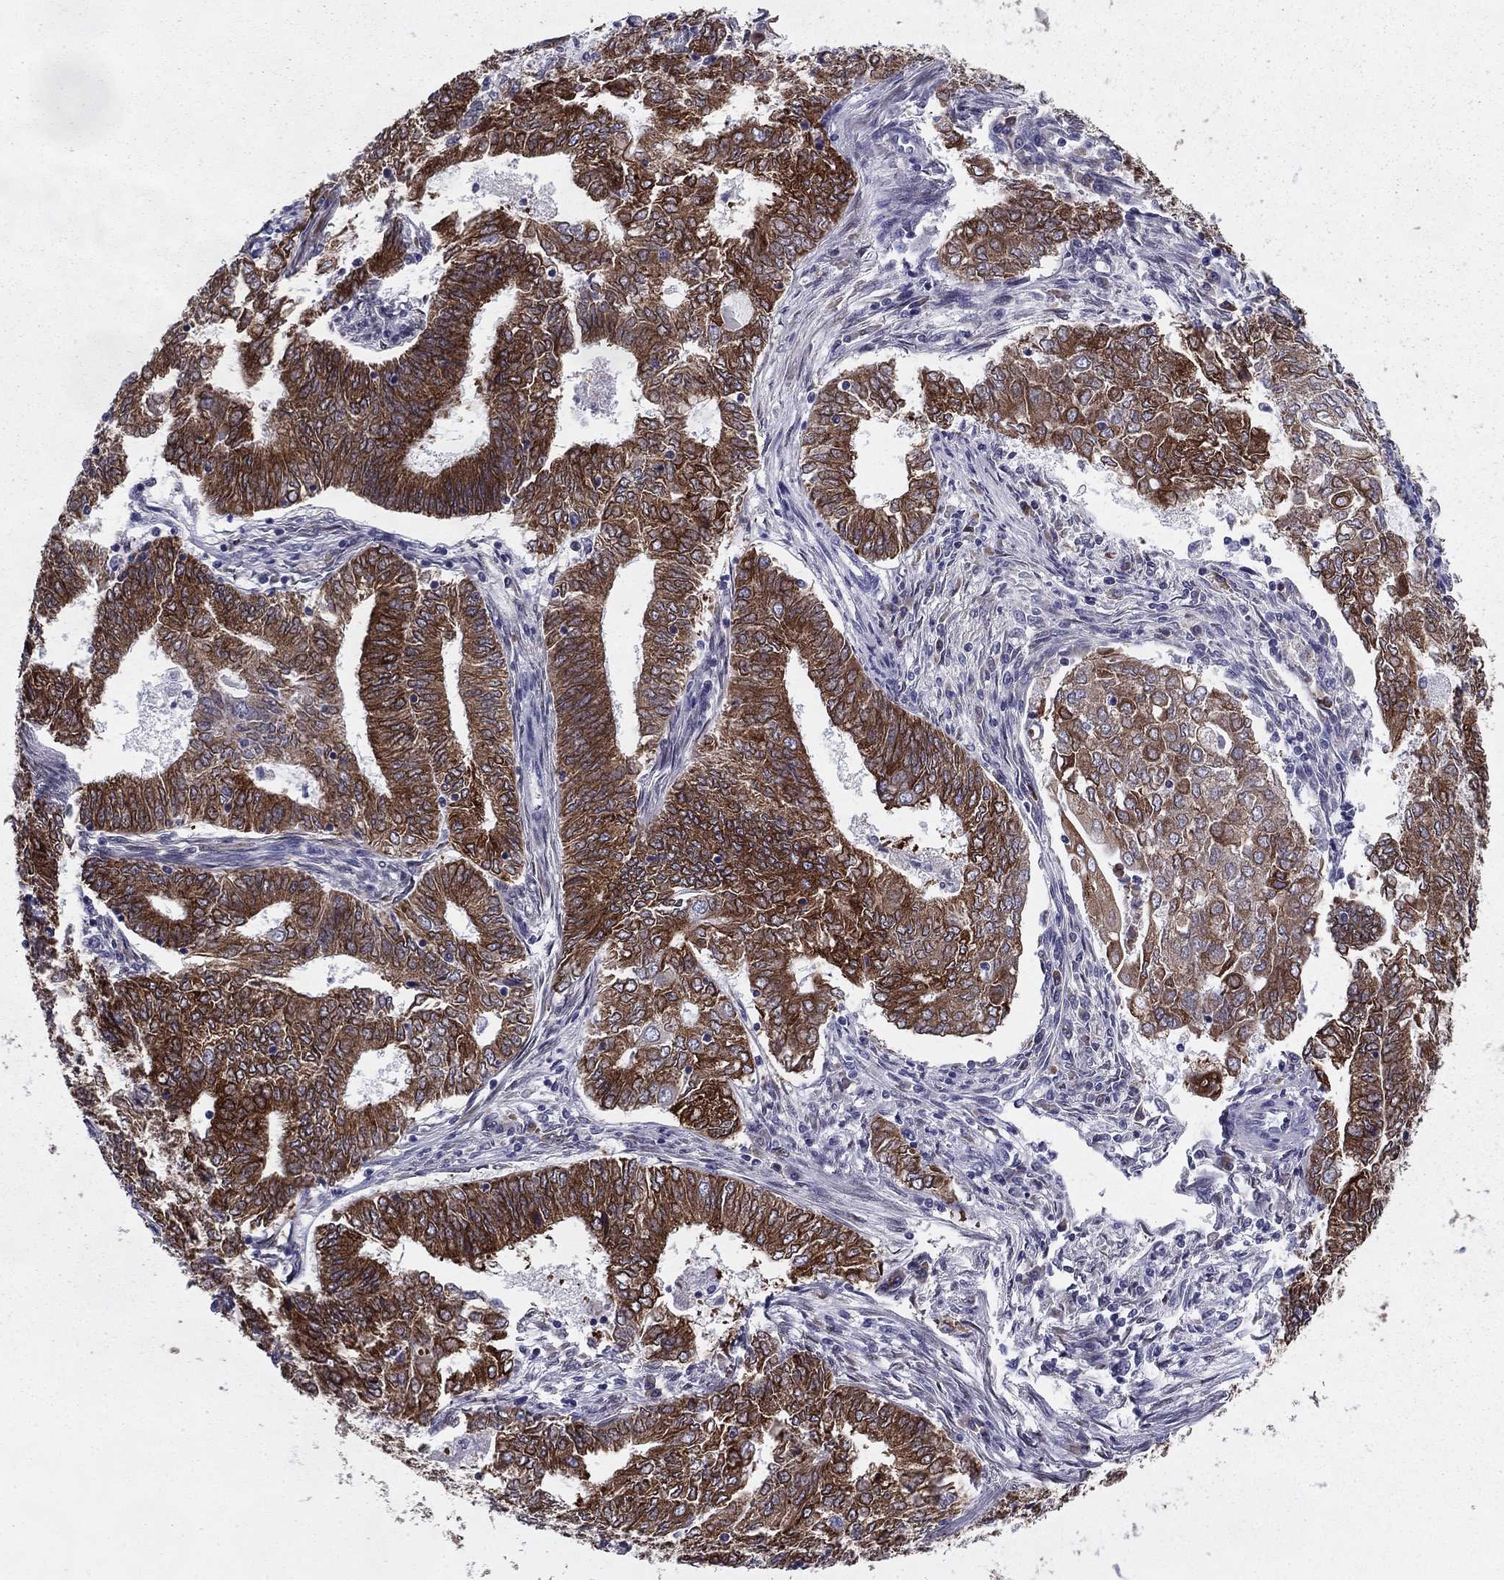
{"staining": {"intensity": "strong", "quantity": ">75%", "location": "cytoplasmic/membranous"}, "tissue": "endometrial cancer", "cell_type": "Tumor cells", "image_type": "cancer", "snomed": [{"axis": "morphology", "description": "Adenocarcinoma, NOS"}, {"axis": "topography", "description": "Endometrium"}], "caption": "The photomicrograph displays a brown stain indicating the presence of a protein in the cytoplasmic/membranous of tumor cells in endometrial cancer.", "gene": "TMED3", "patient": {"sex": "female", "age": 62}}